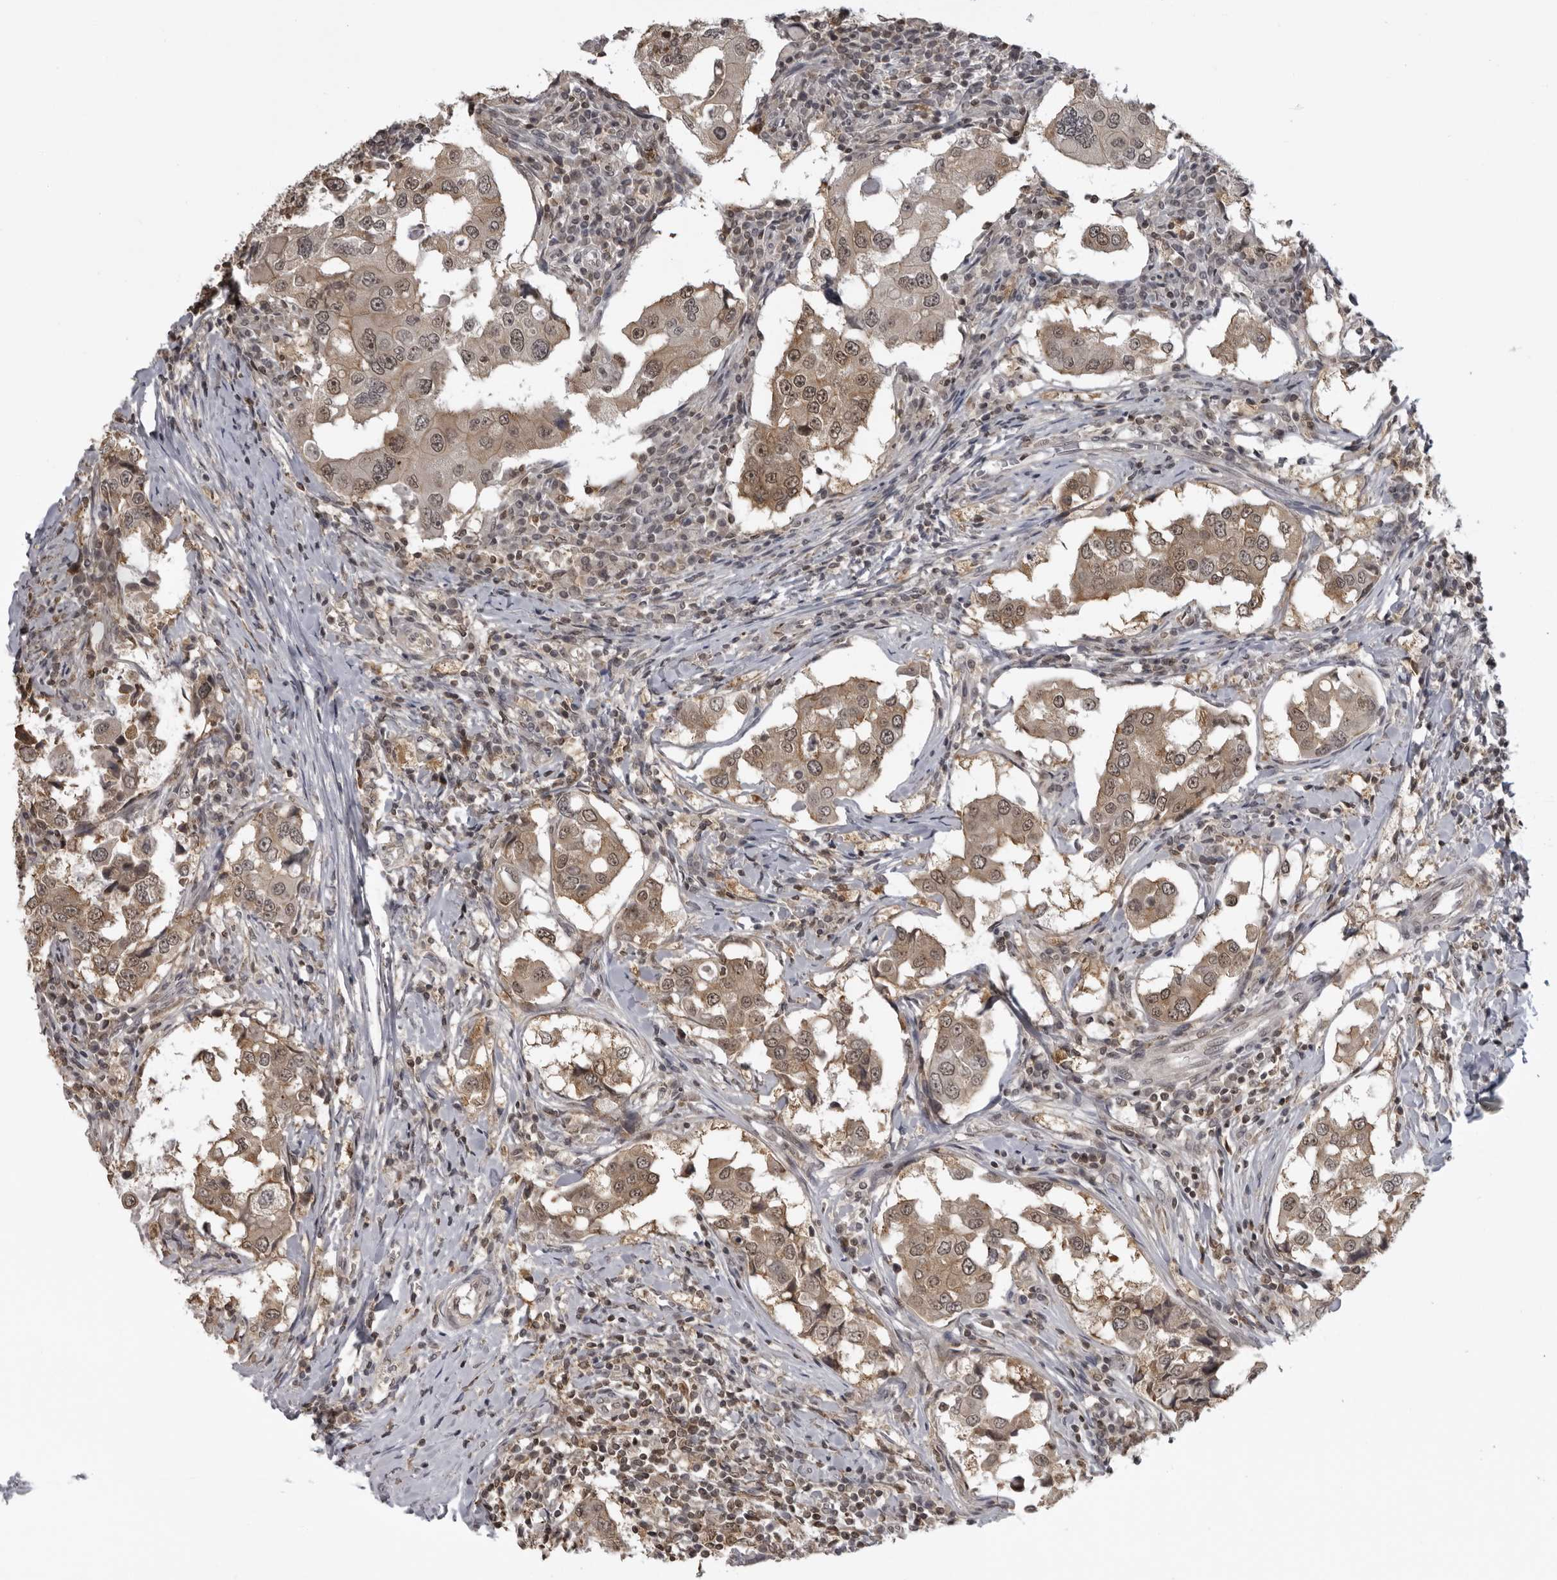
{"staining": {"intensity": "moderate", "quantity": ">75%", "location": "cytoplasmic/membranous,nuclear"}, "tissue": "breast cancer", "cell_type": "Tumor cells", "image_type": "cancer", "snomed": [{"axis": "morphology", "description": "Duct carcinoma"}, {"axis": "topography", "description": "Breast"}], "caption": "Immunohistochemistry (IHC) histopathology image of neoplastic tissue: human breast cancer (intraductal carcinoma) stained using immunohistochemistry (IHC) reveals medium levels of moderate protein expression localized specifically in the cytoplasmic/membranous and nuclear of tumor cells, appearing as a cytoplasmic/membranous and nuclear brown color.", "gene": "PDCL3", "patient": {"sex": "female", "age": 27}}